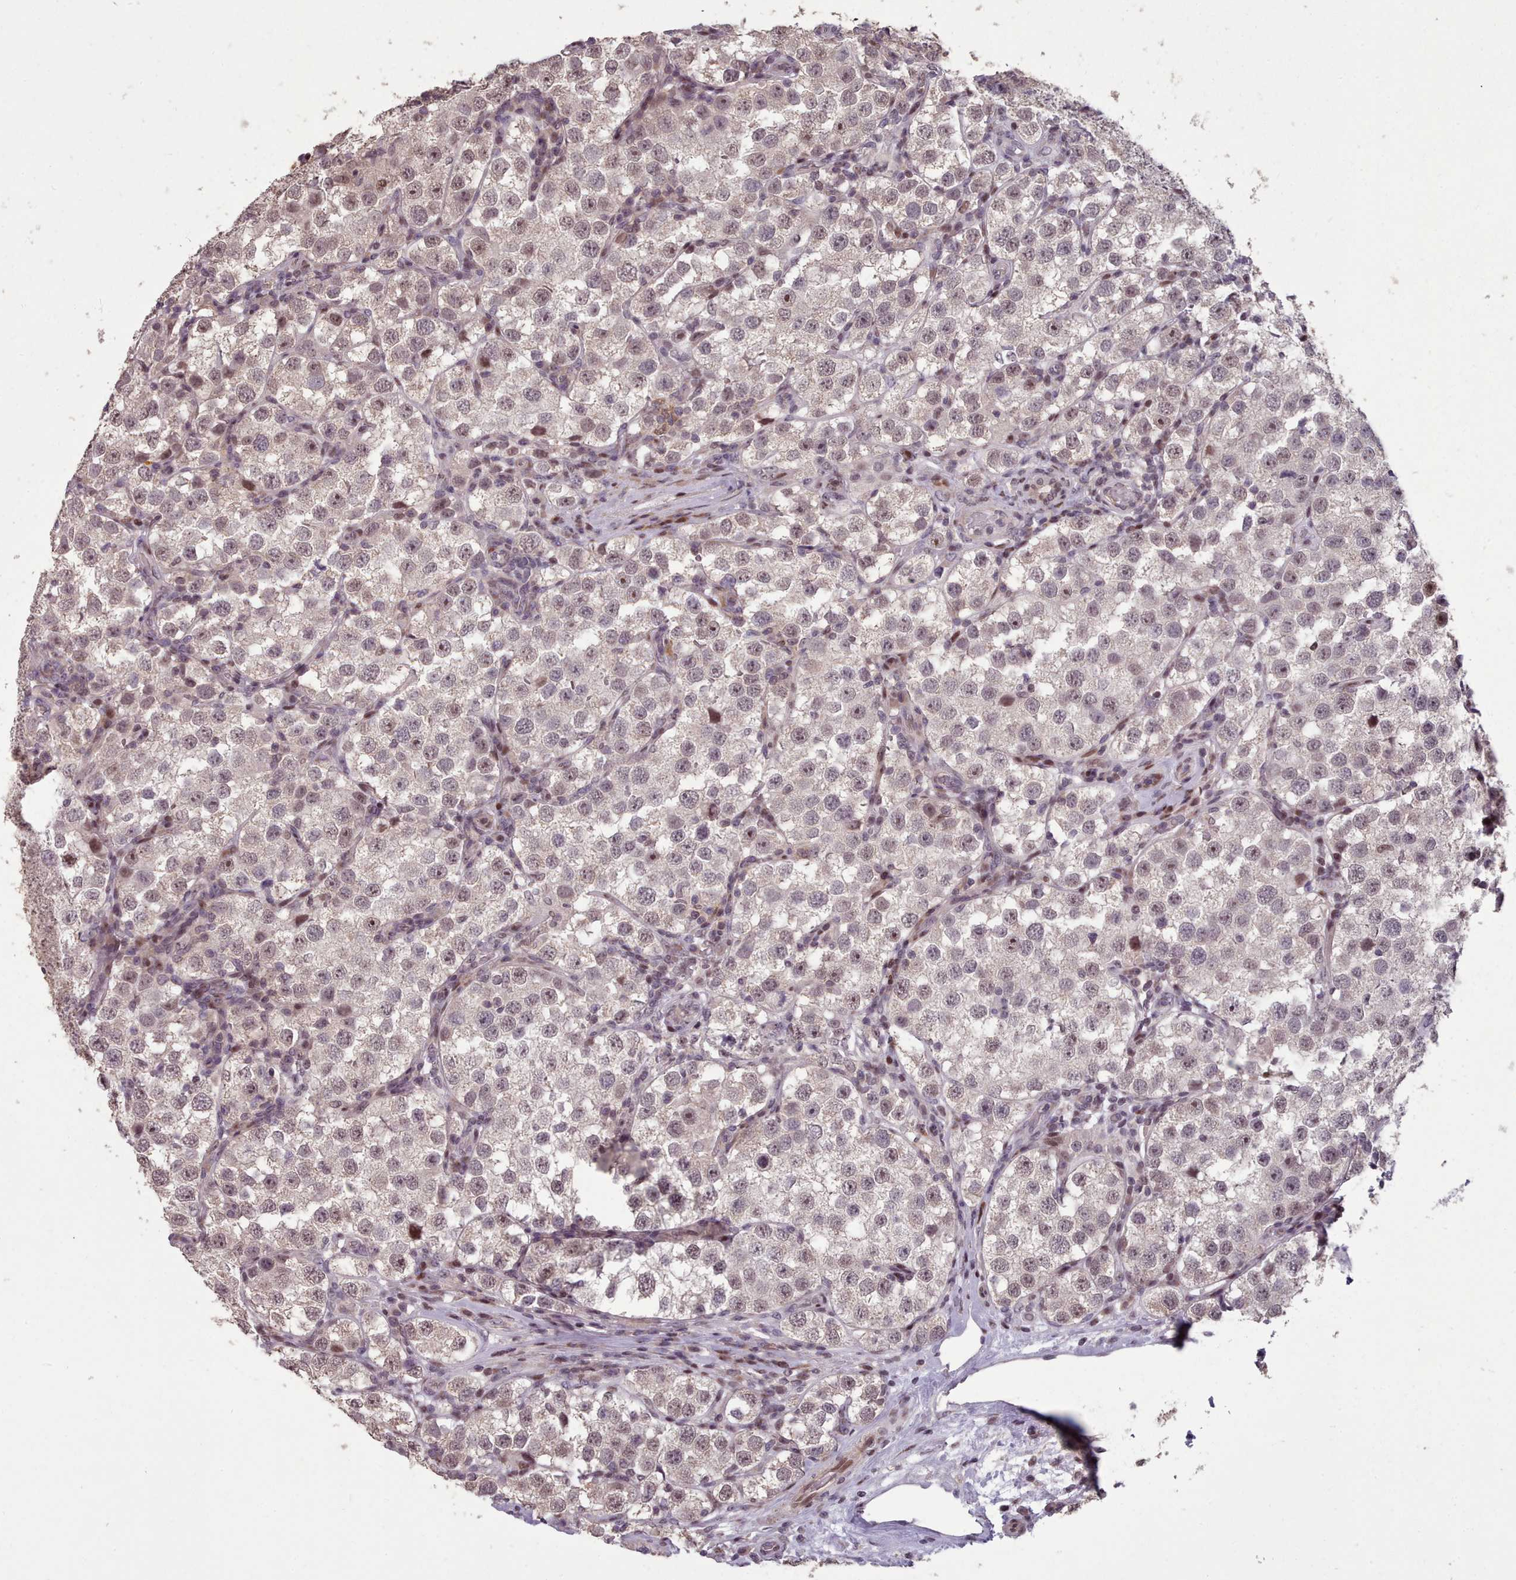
{"staining": {"intensity": "weak", "quantity": "25%-75%", "location": "nuclear"}, "tissue": "testis cancer", "cell_type": "Tumor cells", "image_type": "cancer", "snomed": [{"axis": "morphology", "description": "Seminoma, NOS"}, {"axis": "topography", "description": "Testis"}], "caption": "Immunohistochemical staining of testis cancer exhibits low levels of weak nuclear positivity in about 25%-75% of tumor cells. (DAB IHC, brown staining for protein, blue staining for nuclei).", "gene": "ENSA", "patient": {"sex": "male", "age": 37}}